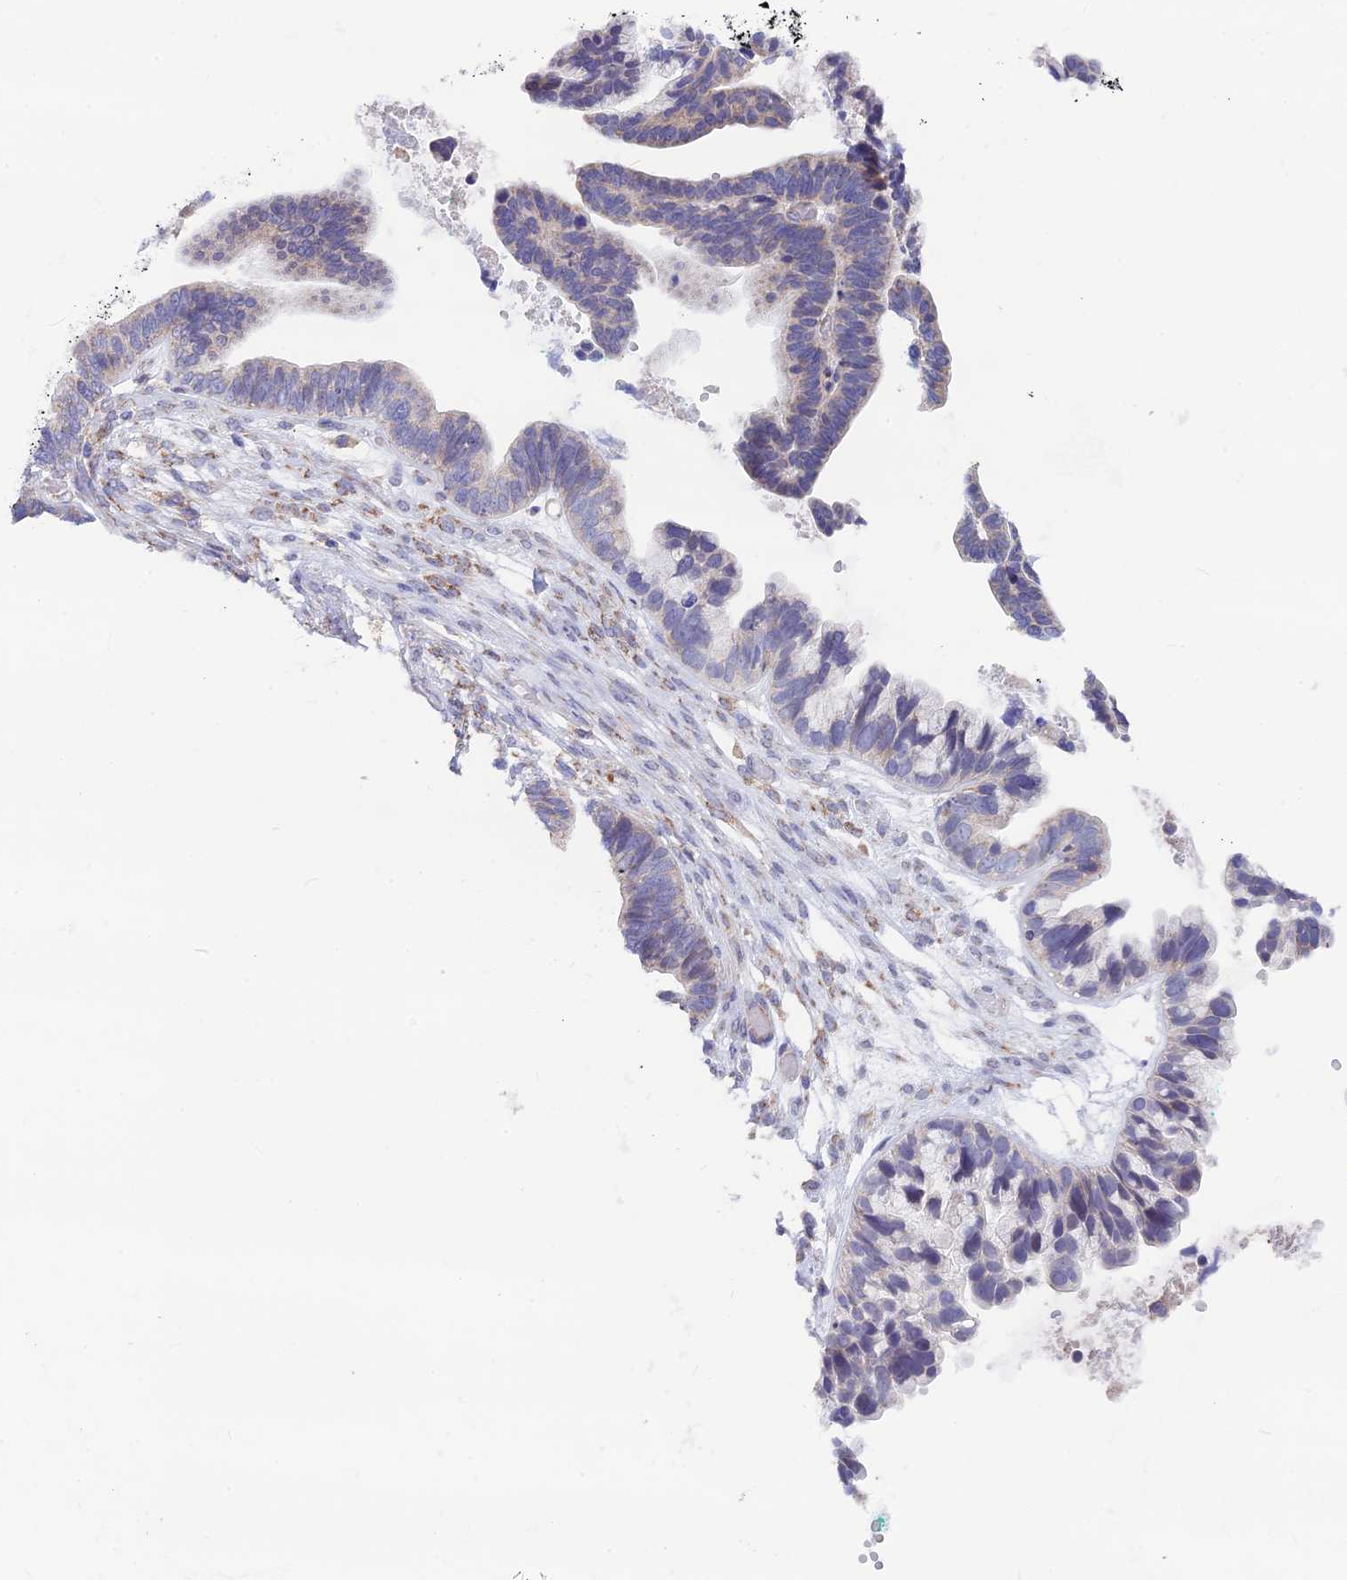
{"staining": {"intensity": "negative", "quantity": "none", "location": "none"}, "tissue": "ovarian cancer", "cell_type": "Tumor cells", "image_type": "cancer", "snomed": [{"axis": "morphology", "description": "Cystadenocarcinoma, serous, NOS"}, {"axis": "topography", "description": "Ovary"}], "caption": "The histopathology image reveals no staining of tumor cells in serous cystadenocarcinoma (ovarian).", "gene": "PLAC9", "patient": {"sex": "female", "age": 56}}